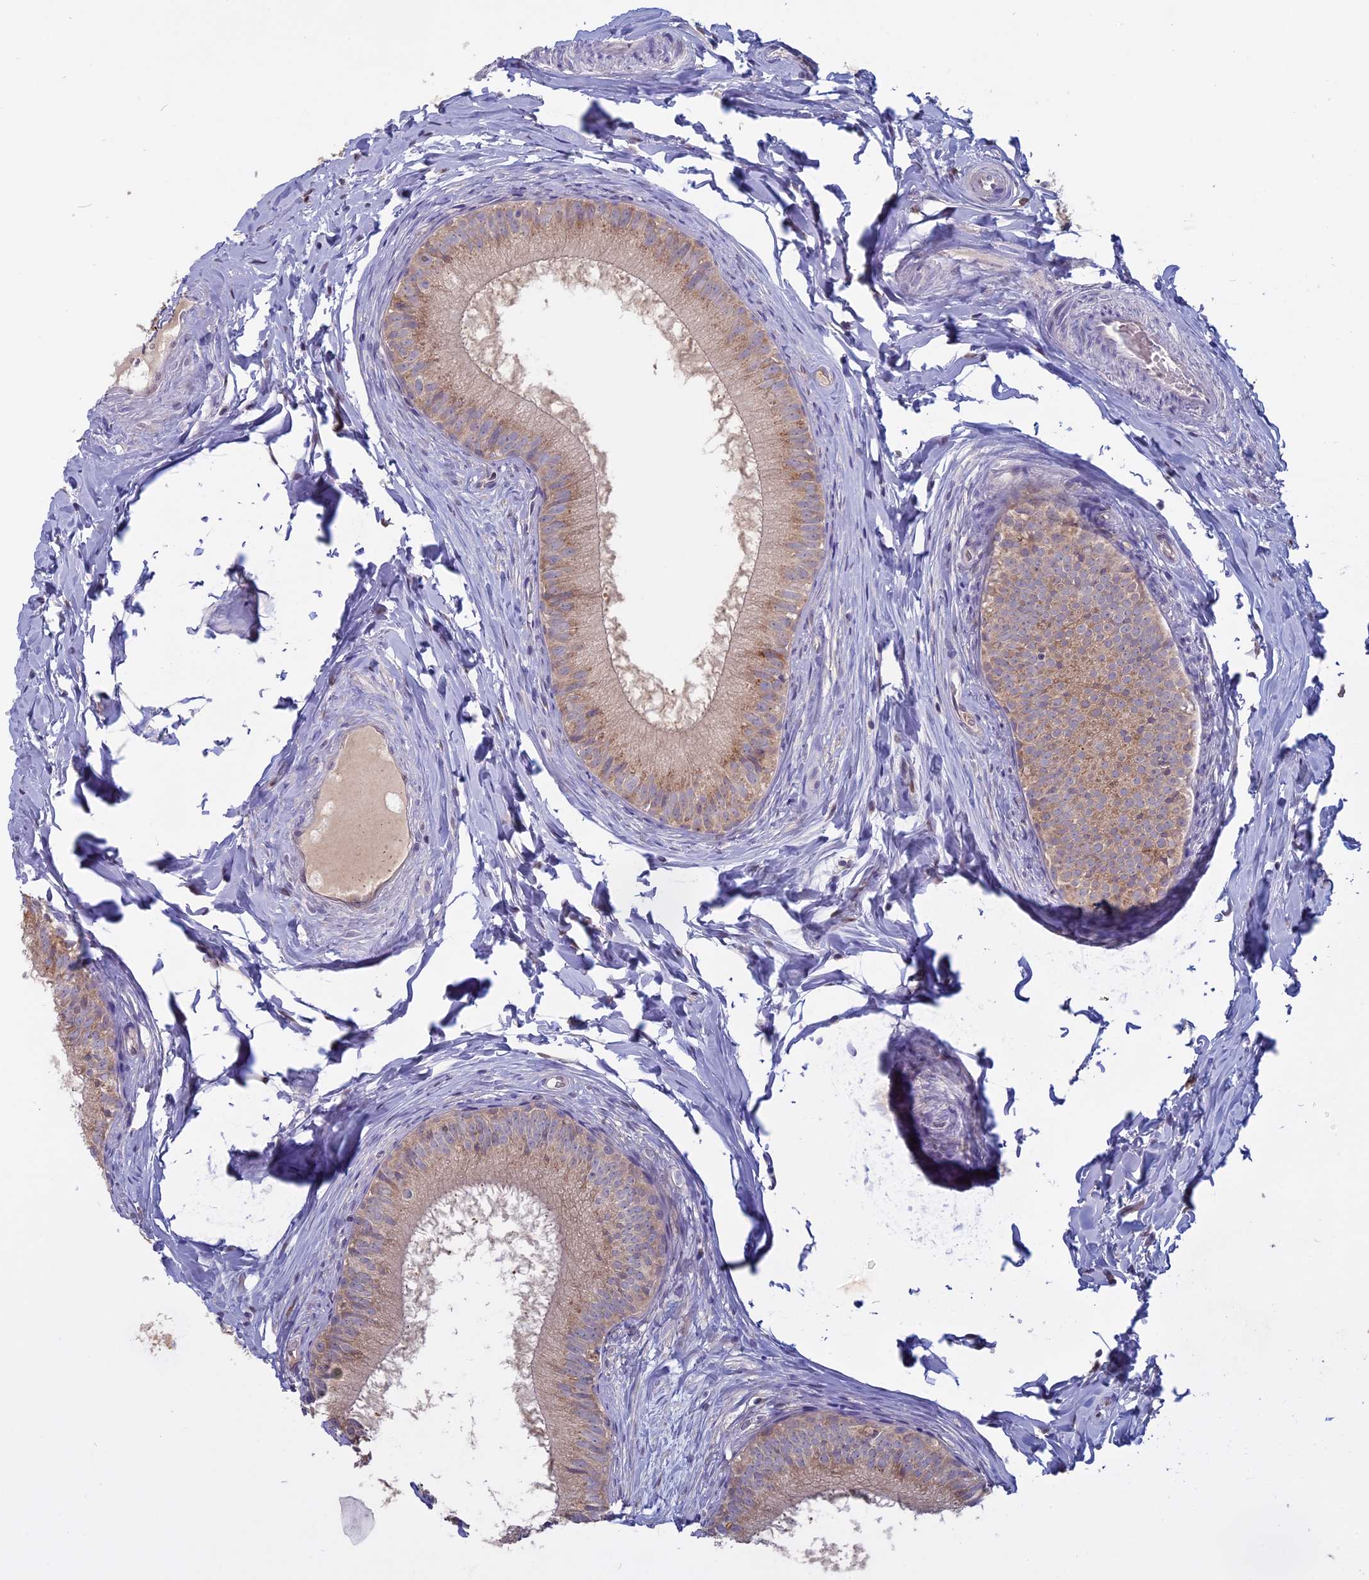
{"staining": {"intensity": "moderate", "quantity": ">75%", "location": "cytoplasmic/membranous"}, "tissue": "epididymis", "cell_type": "Glandular cells", "image_type": "normal", "snomed": [{"axis": "morphology", "description": "Normal tissue, NOS"}, {"axis": "topography", "description": "Epididymis"}], "caption": "DAB immunohistochemical staining of unremarkable epididymis shows moderate cytoplasmic/membranous protein positivity in approximately >75% of glandular cells.", "gene": "TMEM208", "patient": {"sex": "male", "age": 34}}